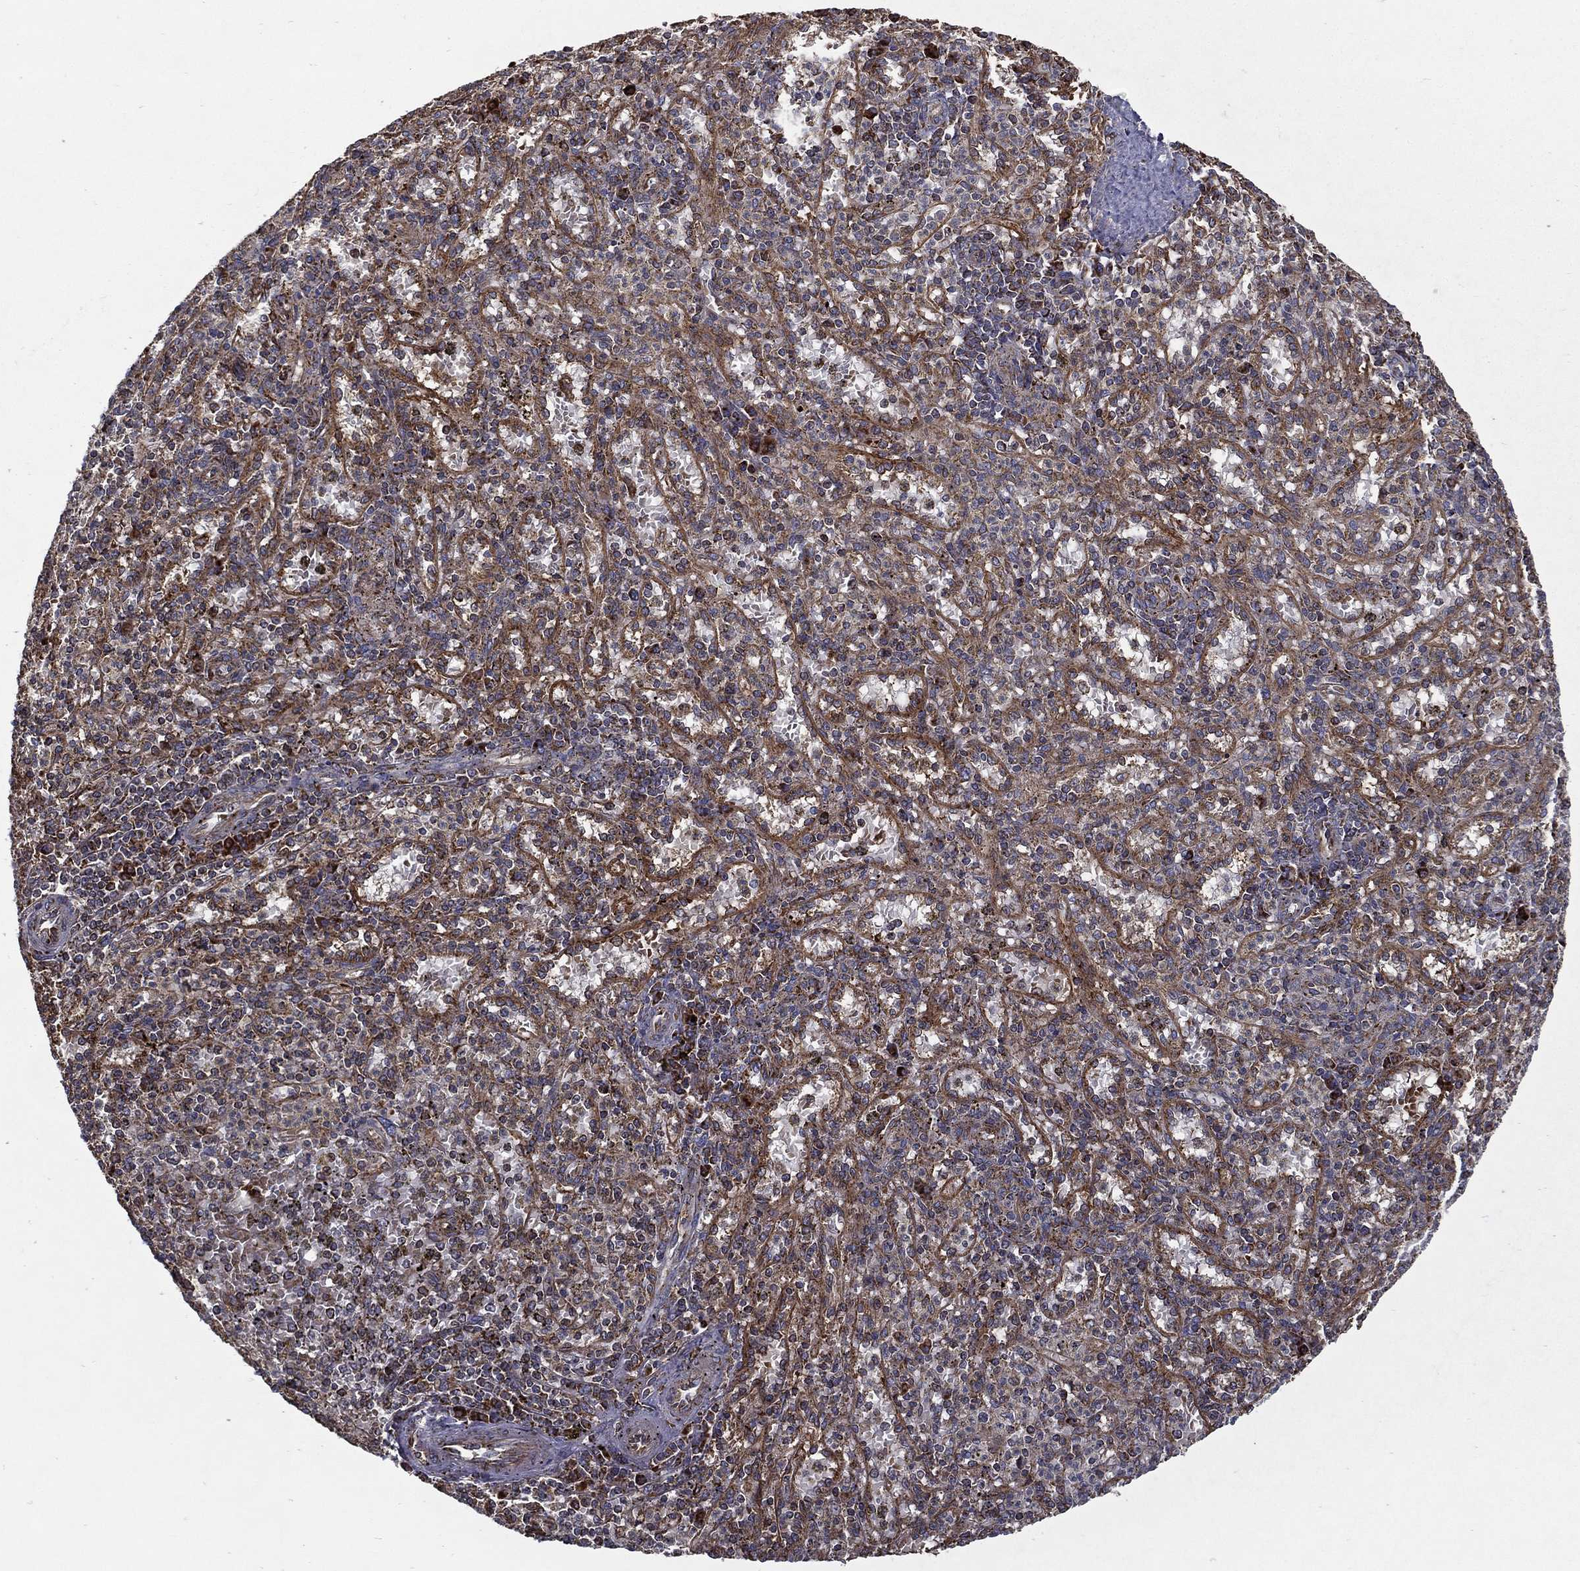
{"staining": {"intensity": "moderate", "quantity": "25%-75%", "location": "cytoplasmic/membranous"}, "tissue": "spleen", "cell_type": "Cells in red pulp", "image_type": "normal", "snomed": [{"axis": "morphology", "description": "Normal tissue, NOS"}, {"axis": "topography", "description": "Spleen"}], "caption": "The histopathology image reveals staining of normal spleen, revealing moderate cytoplasmic/membranous protein expression (brown color) within cells in red pulp. (DAB IHC with brightfield microscopy, high magnification).", "gene": "MT", "patient": {"sex": "male", "age": 60}}